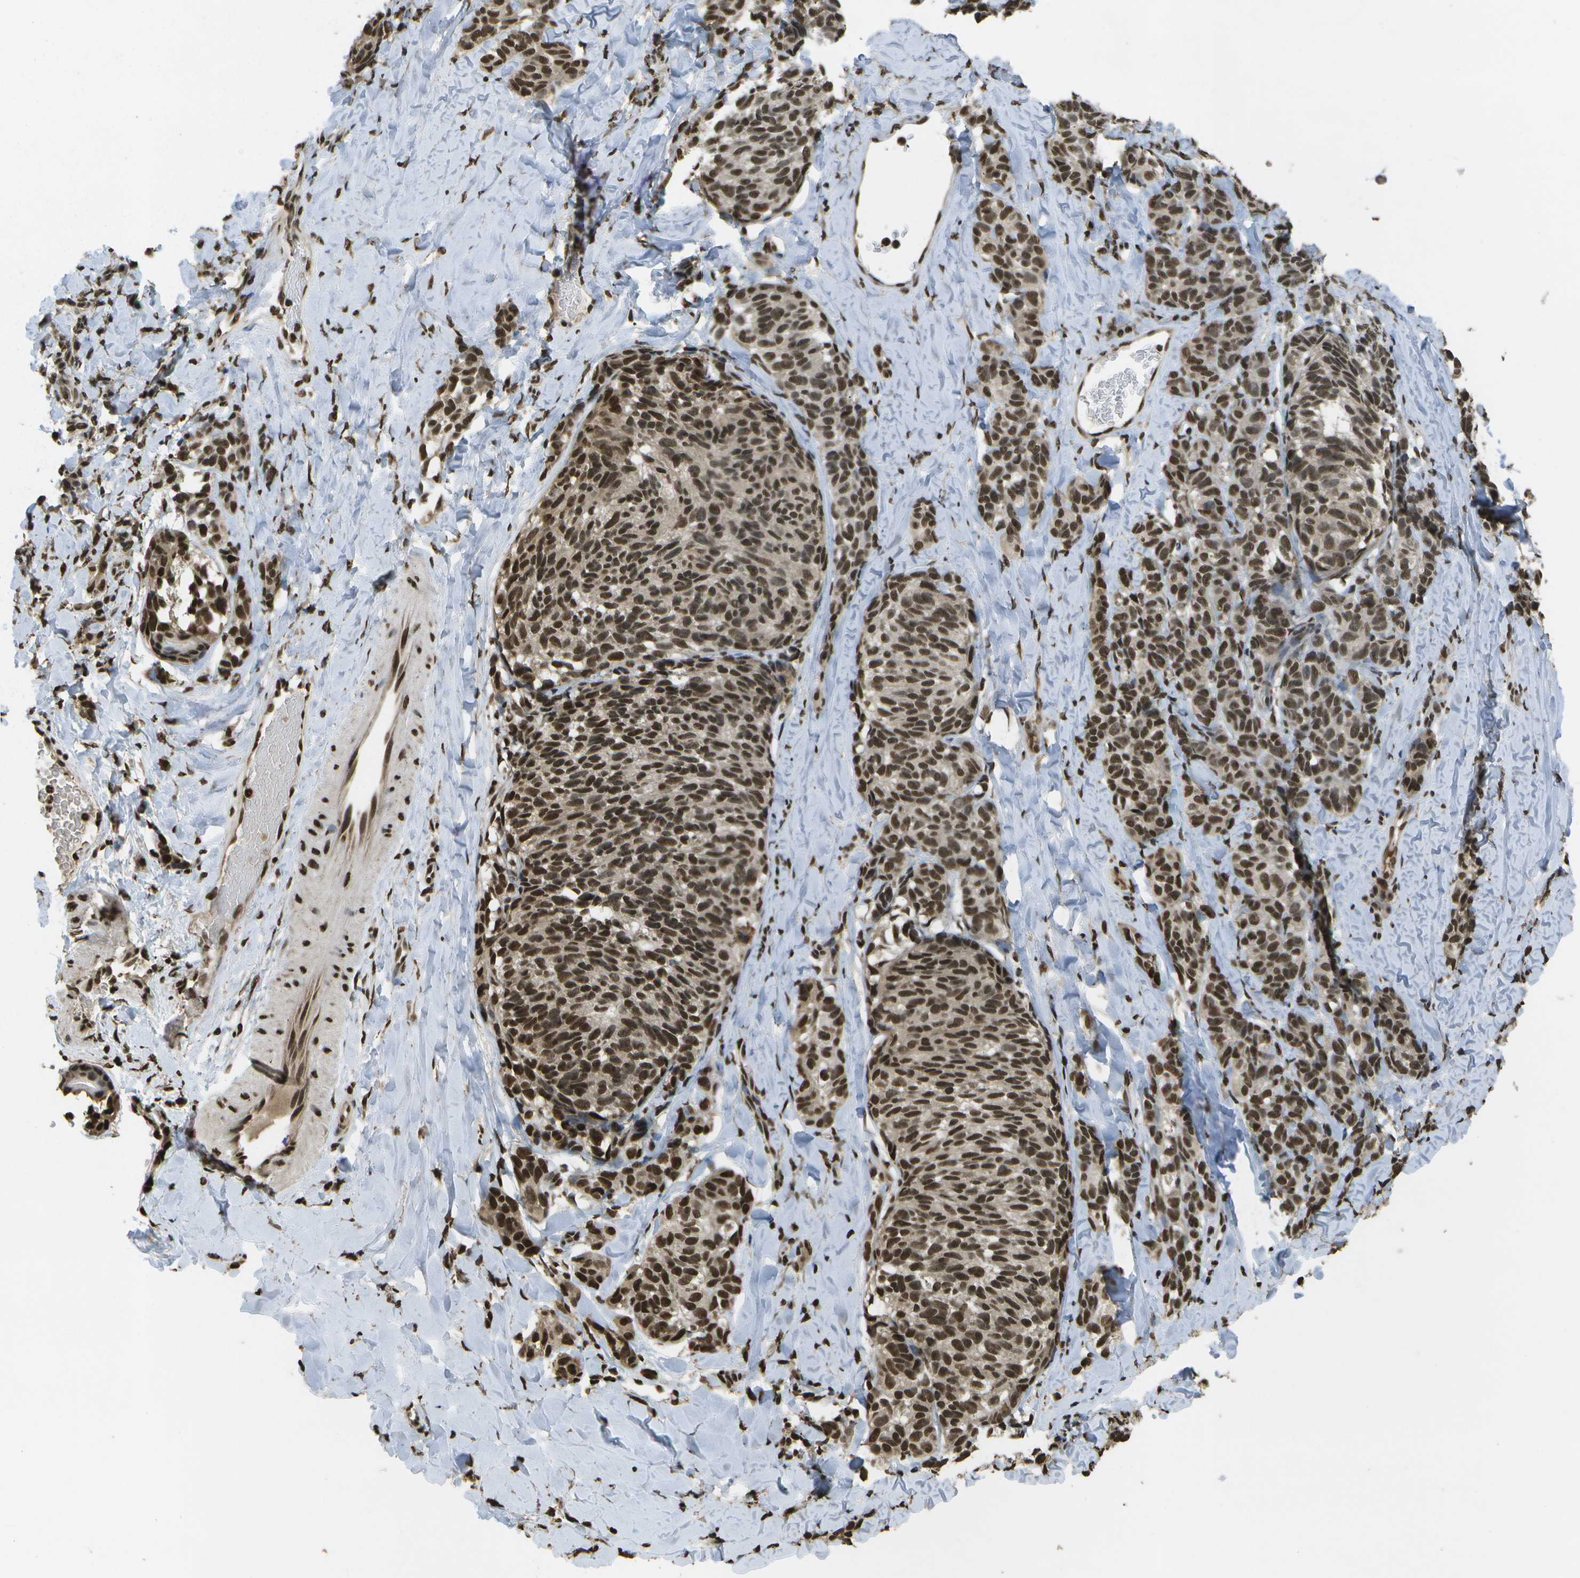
{"staining": {"intensity": "strong", "quantity": ">75%", "location": "nuclear"}, "tissue": "melanoma", "cell_type": "Tumor cells", "image_type": "cancer", "snomed": [{"axis": "morphology", "description": "Malignant melanoma, NOS"}, {"axis": "topography", "description": "Skin"}], "caption": "Malignant melanoma stained for a protein (brown) reveals strong nuclear positive positivity in about >75% of tumor cells.", "gene": "SPEN", "patient": {"sex": "female", "age": 73}}